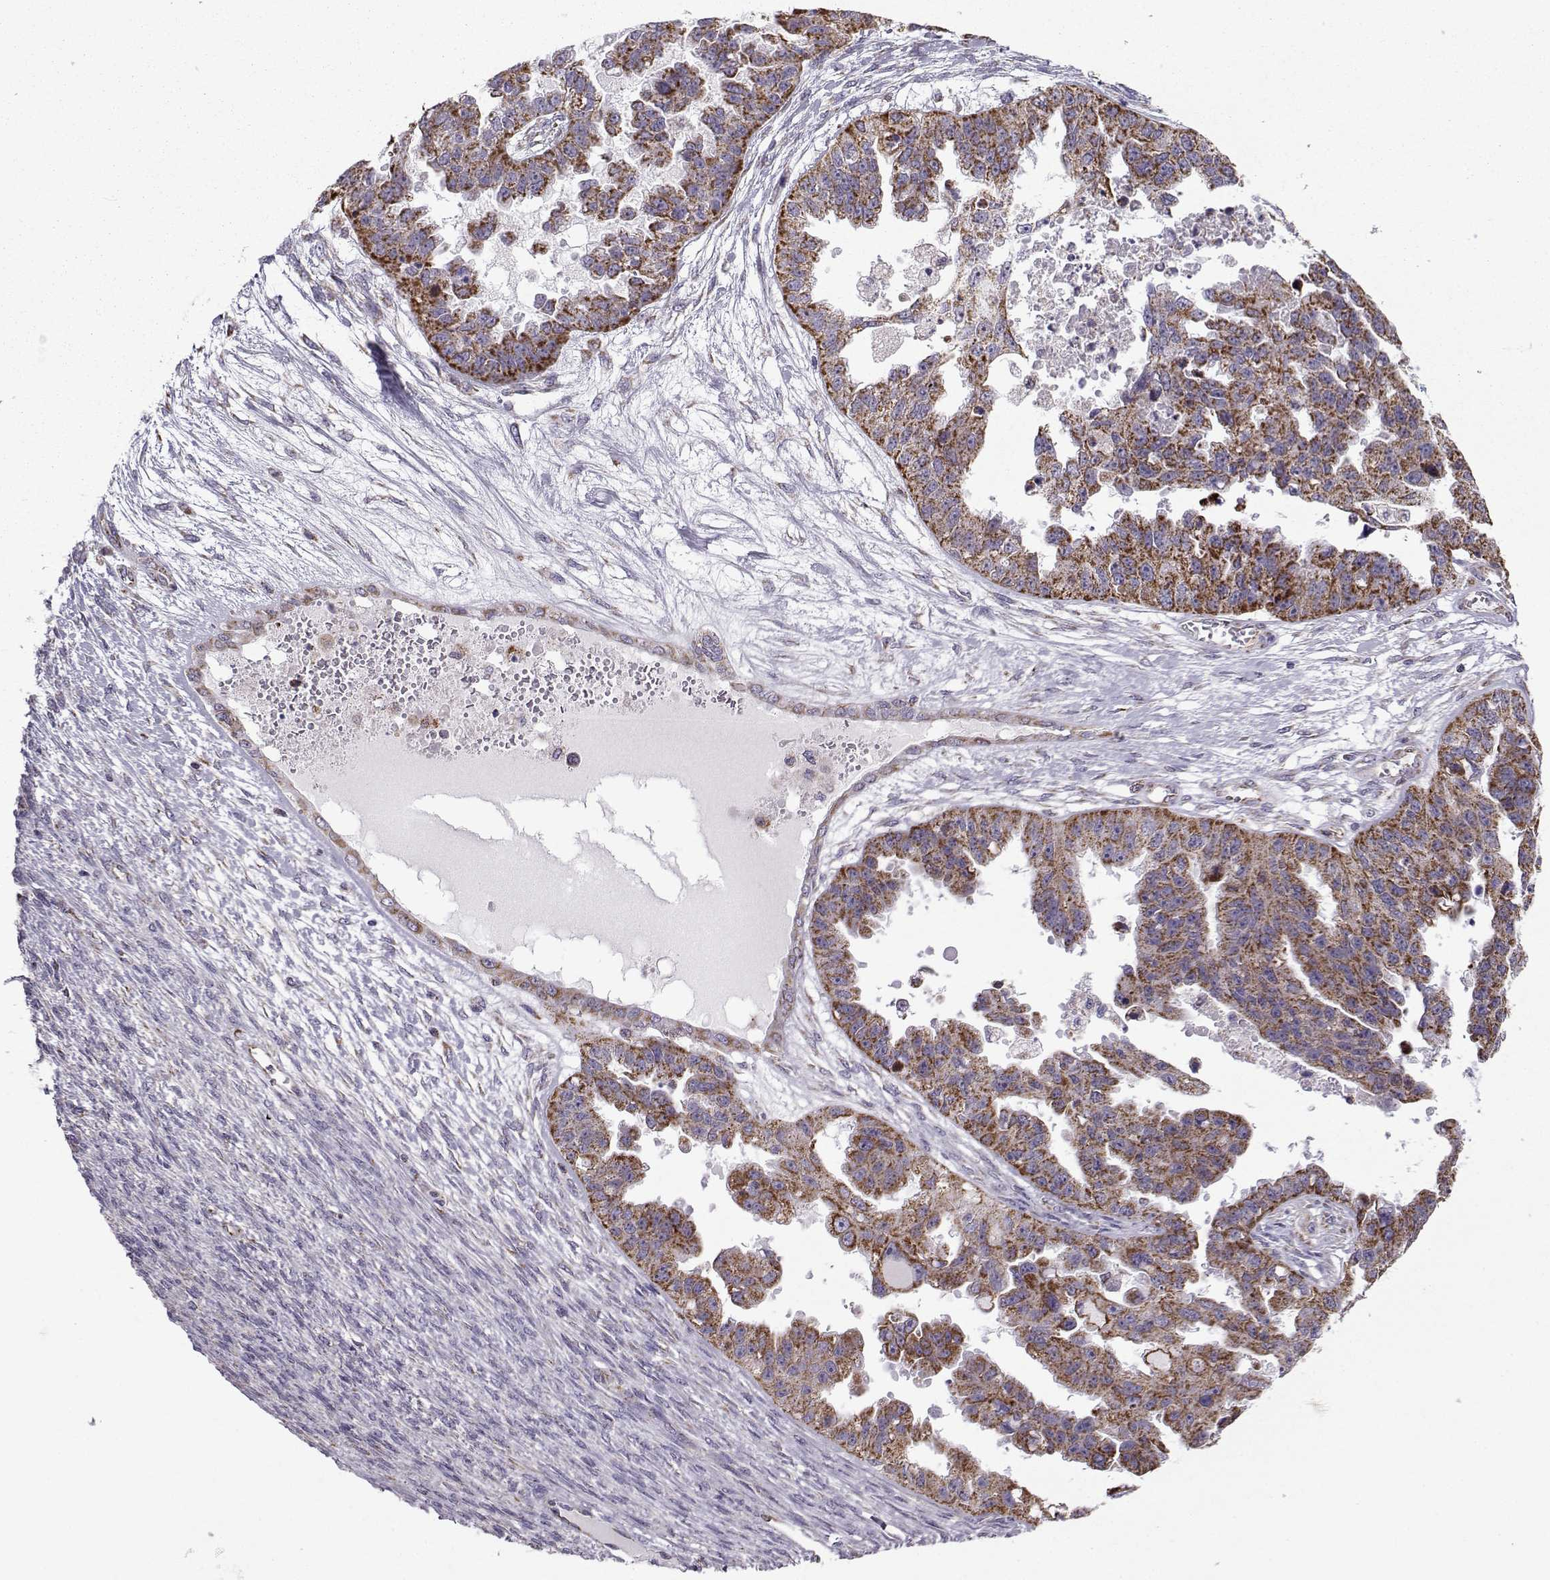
{"staining": {"intensity": "strong", "quantity": ">75%", "location": "cytoplasmic/membranous"}, "tissue": "ovarian cancer", "cell_type": "Tumor cells", "image_type": "cancer", "snomed": [{"axis": "morphology", "description": "Cystadenocarcinoma, serous, NOS"}, {"axis": "topography", "description": "Ovary"}], "caption": "Protein staining of serous cystadenocarcinoma (ovarian) tissue demonstrates strong cytoplasmic/membranous expression in approximately >75% of tumor cells.", "gene": "NECAB3", "patient": {"sex": "female", "age": 58}}